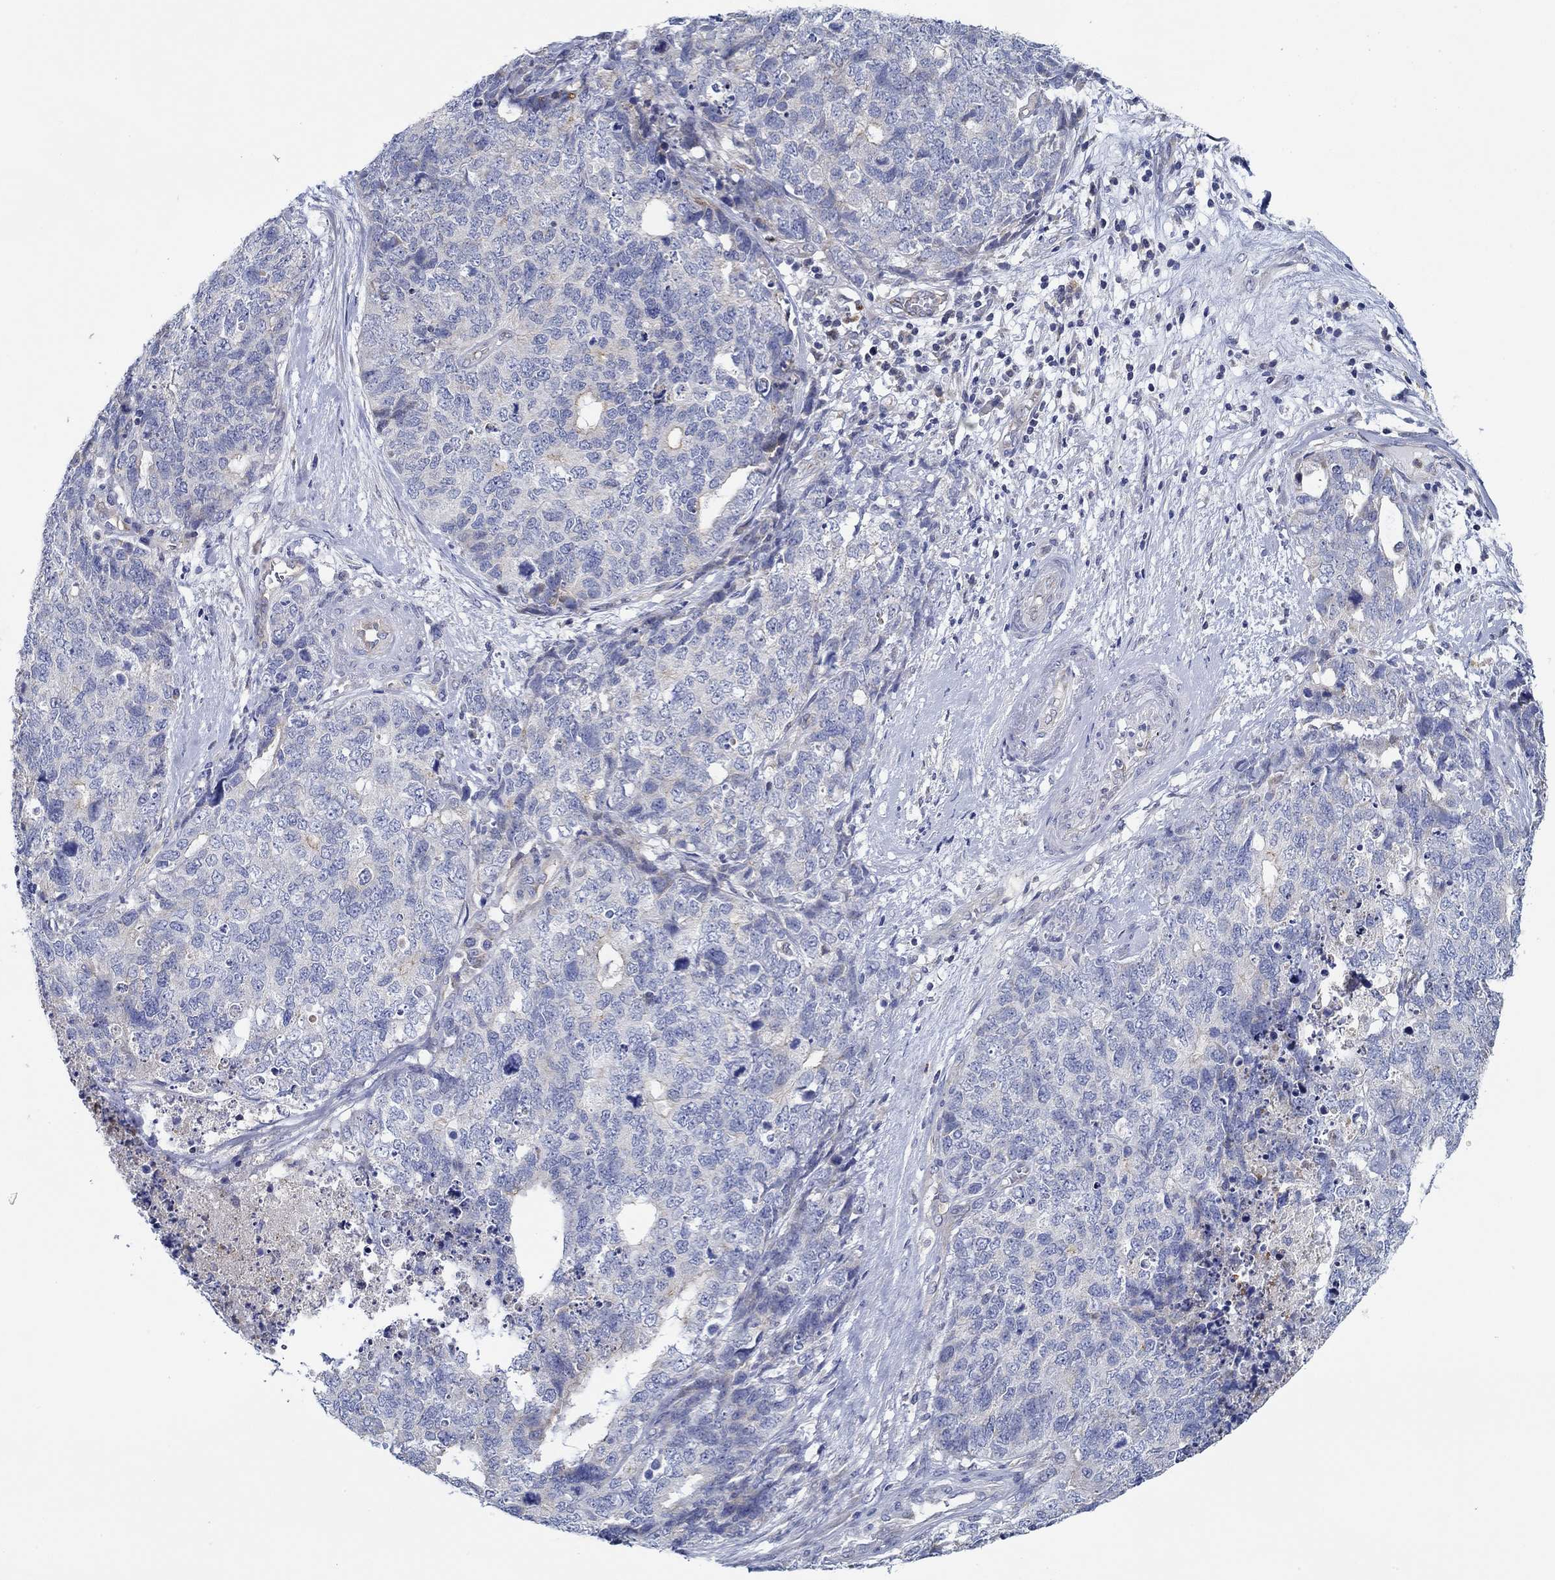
{"staining": {"intensity": "negative", "quantity": "none", "location": "none"}, "tissue": "cervical cancer", "cell_type": "Tumor cells", "image_type": "cancer", "snomed": [{"axis": "morphology", "description": "Squamous cell carcinoma, NOS"}, {"axis": "topography", "description": "Cervix"}], "caption": "The IHC micrograph has no significant staining in tumor cells of cervical cancer (squamous cell carcinoma) tissue. (Brightfield microscopy of DAB immunohistochemistry at high magnification).", "gene": "CFAP61", "patient": {"sex": "female", "age": 63}}